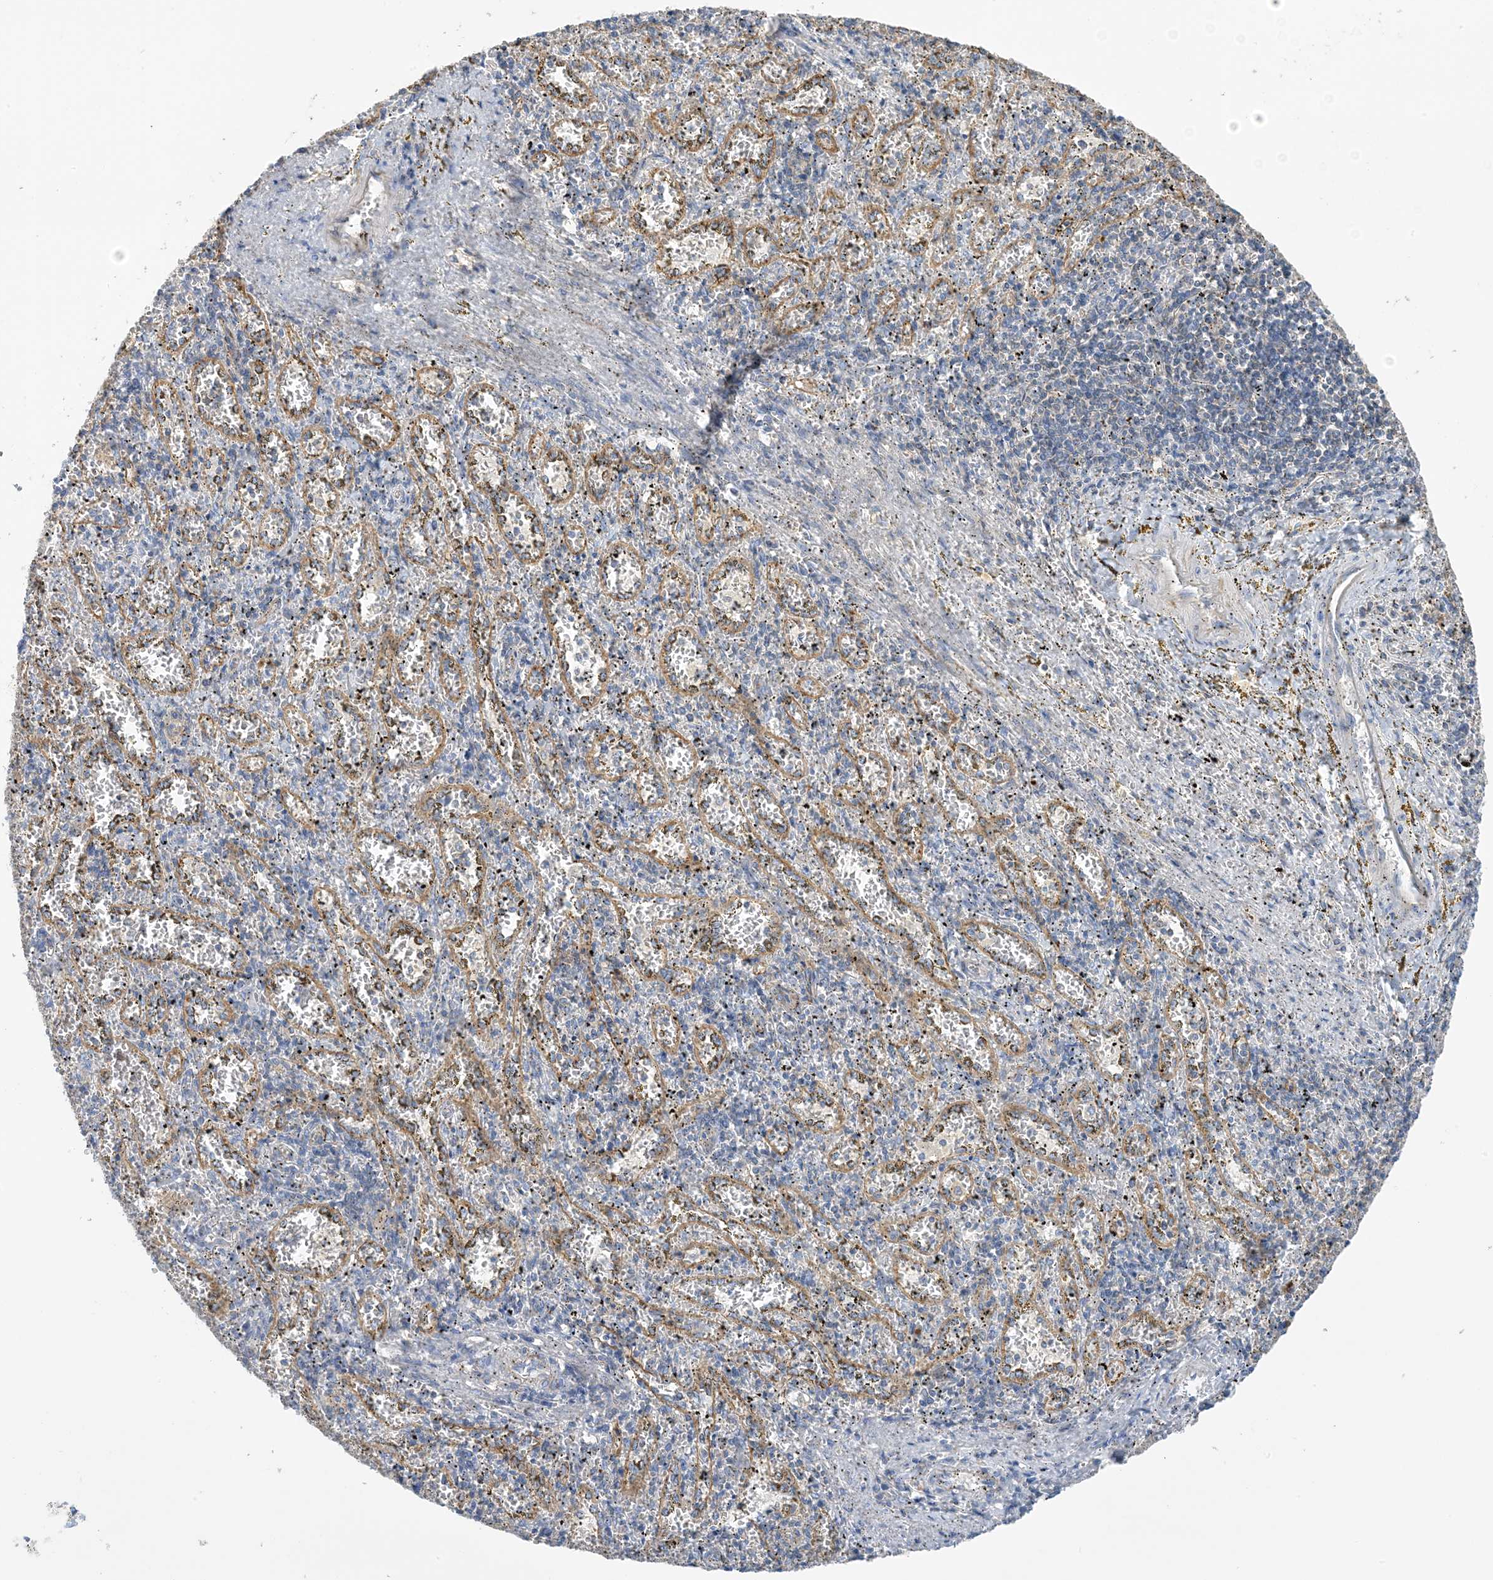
{"staining": {"intensity": "negative", "quantity": "none", "location": "none"}, "tissue": "spleen", "cell_type": "Cells in red pulp", "image_type": "normal", "snomed": [{"axis": "morphology", "description": "Normal tissue, NOS"}, {"axis": "topography", "description": "Spleen"}], "caption": "The immunohistochemistry micrograph has no significant staining in cells in red pulp of spleen. (Stains: DAB (3,3'-diaminobenzidine) IHC with hematoxylin counter stain, Microscopy: brightfield microscopy at high magnification).", "gene": "CALHM5", "patient": {"sex": "male", "age": 11}}